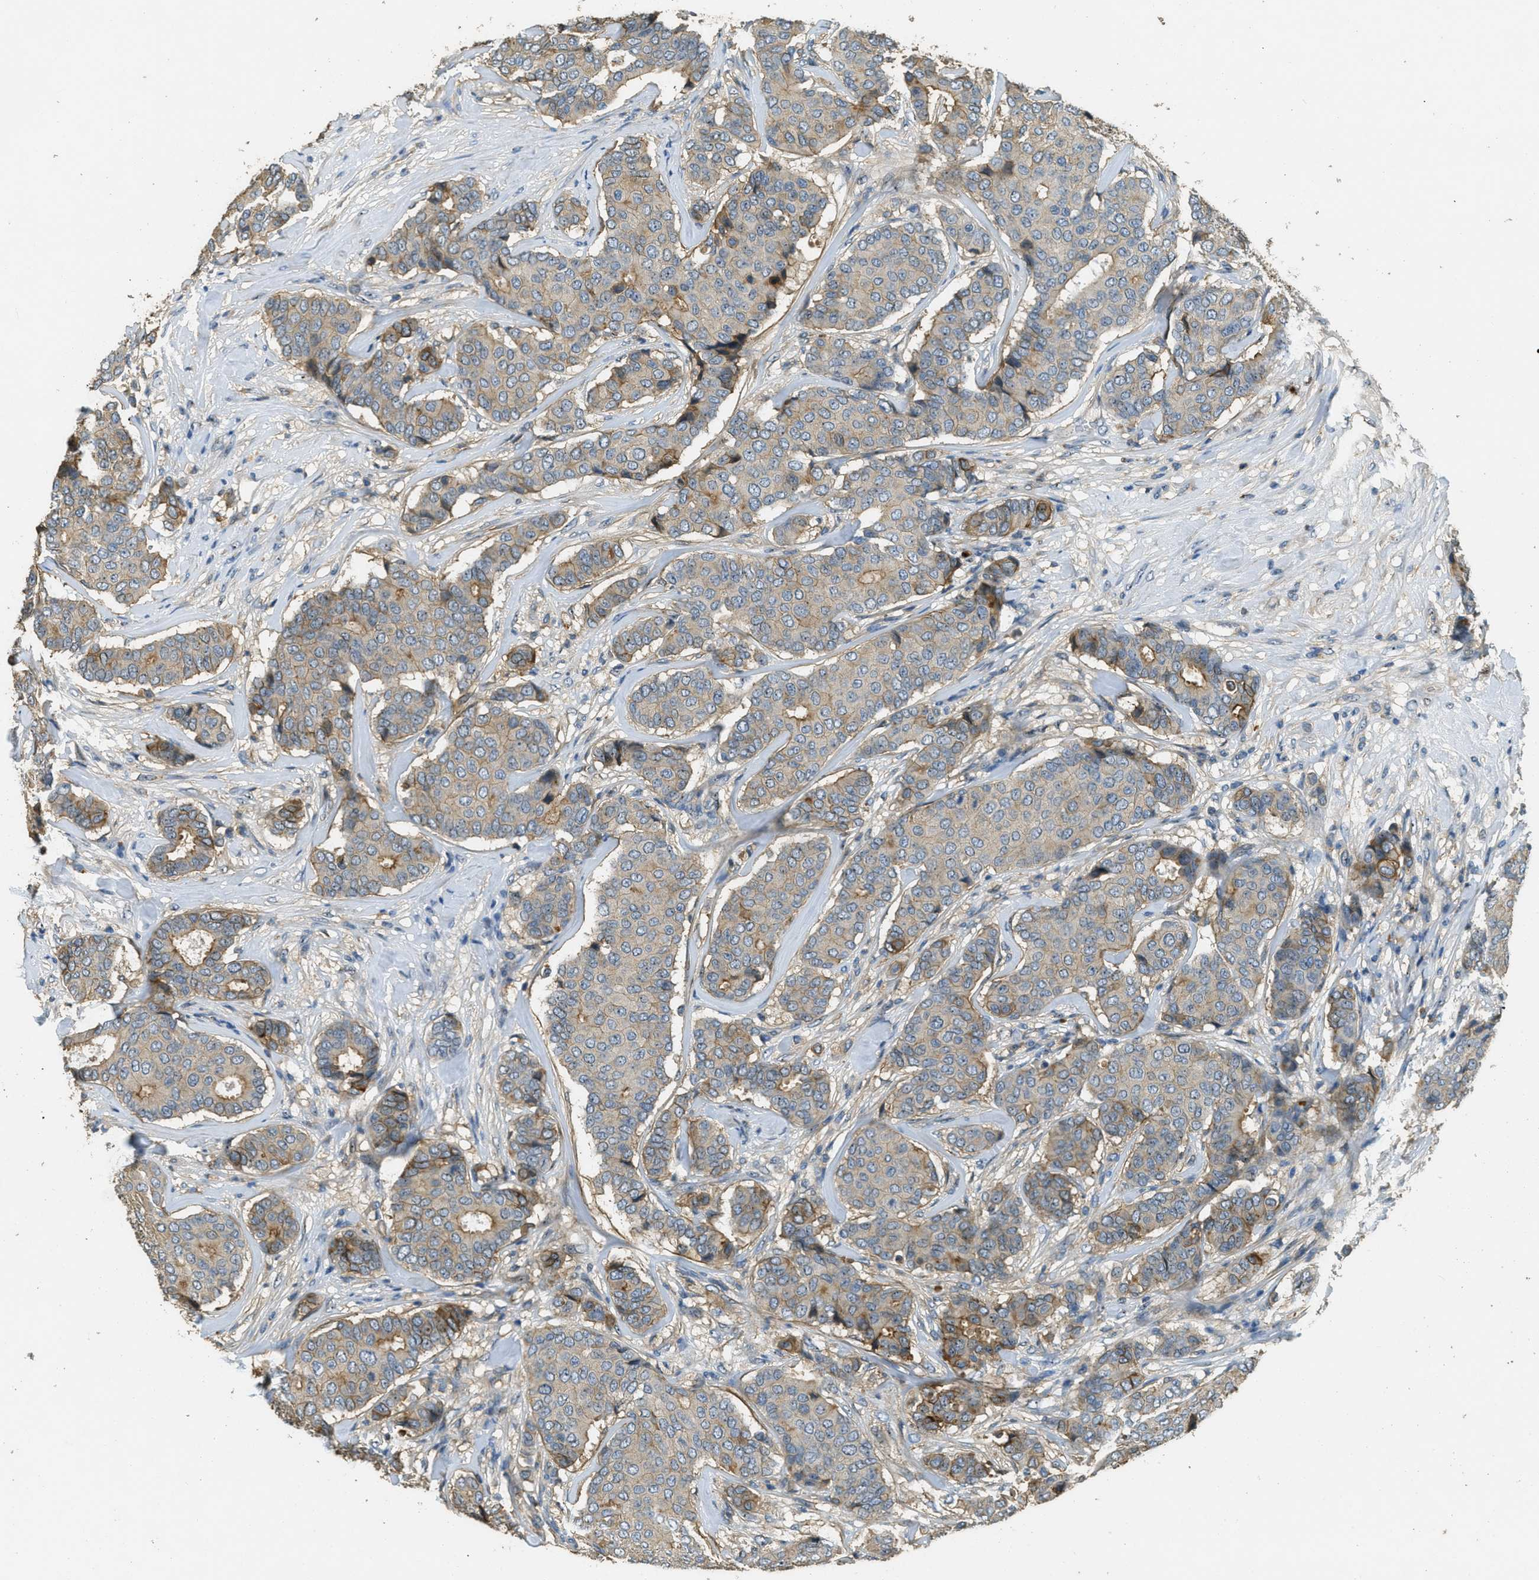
{"staining": {"intensity": "weak", "quantity": "<25%", "location": "cytoplasmic/membranous"}, "tissue": "breast cancer", "cell_type": "Tumor cells", "image_type": "cancer", "snomed": [{"axis": "morphology", "description": "Duct carcinoma"}, {"axis": "topography", "description": "Breast"}], "caption": "IHC image of neoplastic tissue: human breast cancer (invasive ductal carcinoma) stained with DAB exhibits no significant protein expression in tumor cells. The staining is performed using DAB brown chromogen with nuclei counter-stained in using hematoxylin.", "gene": "OSMR", "patient": {"sex": "female", "age": 75}}